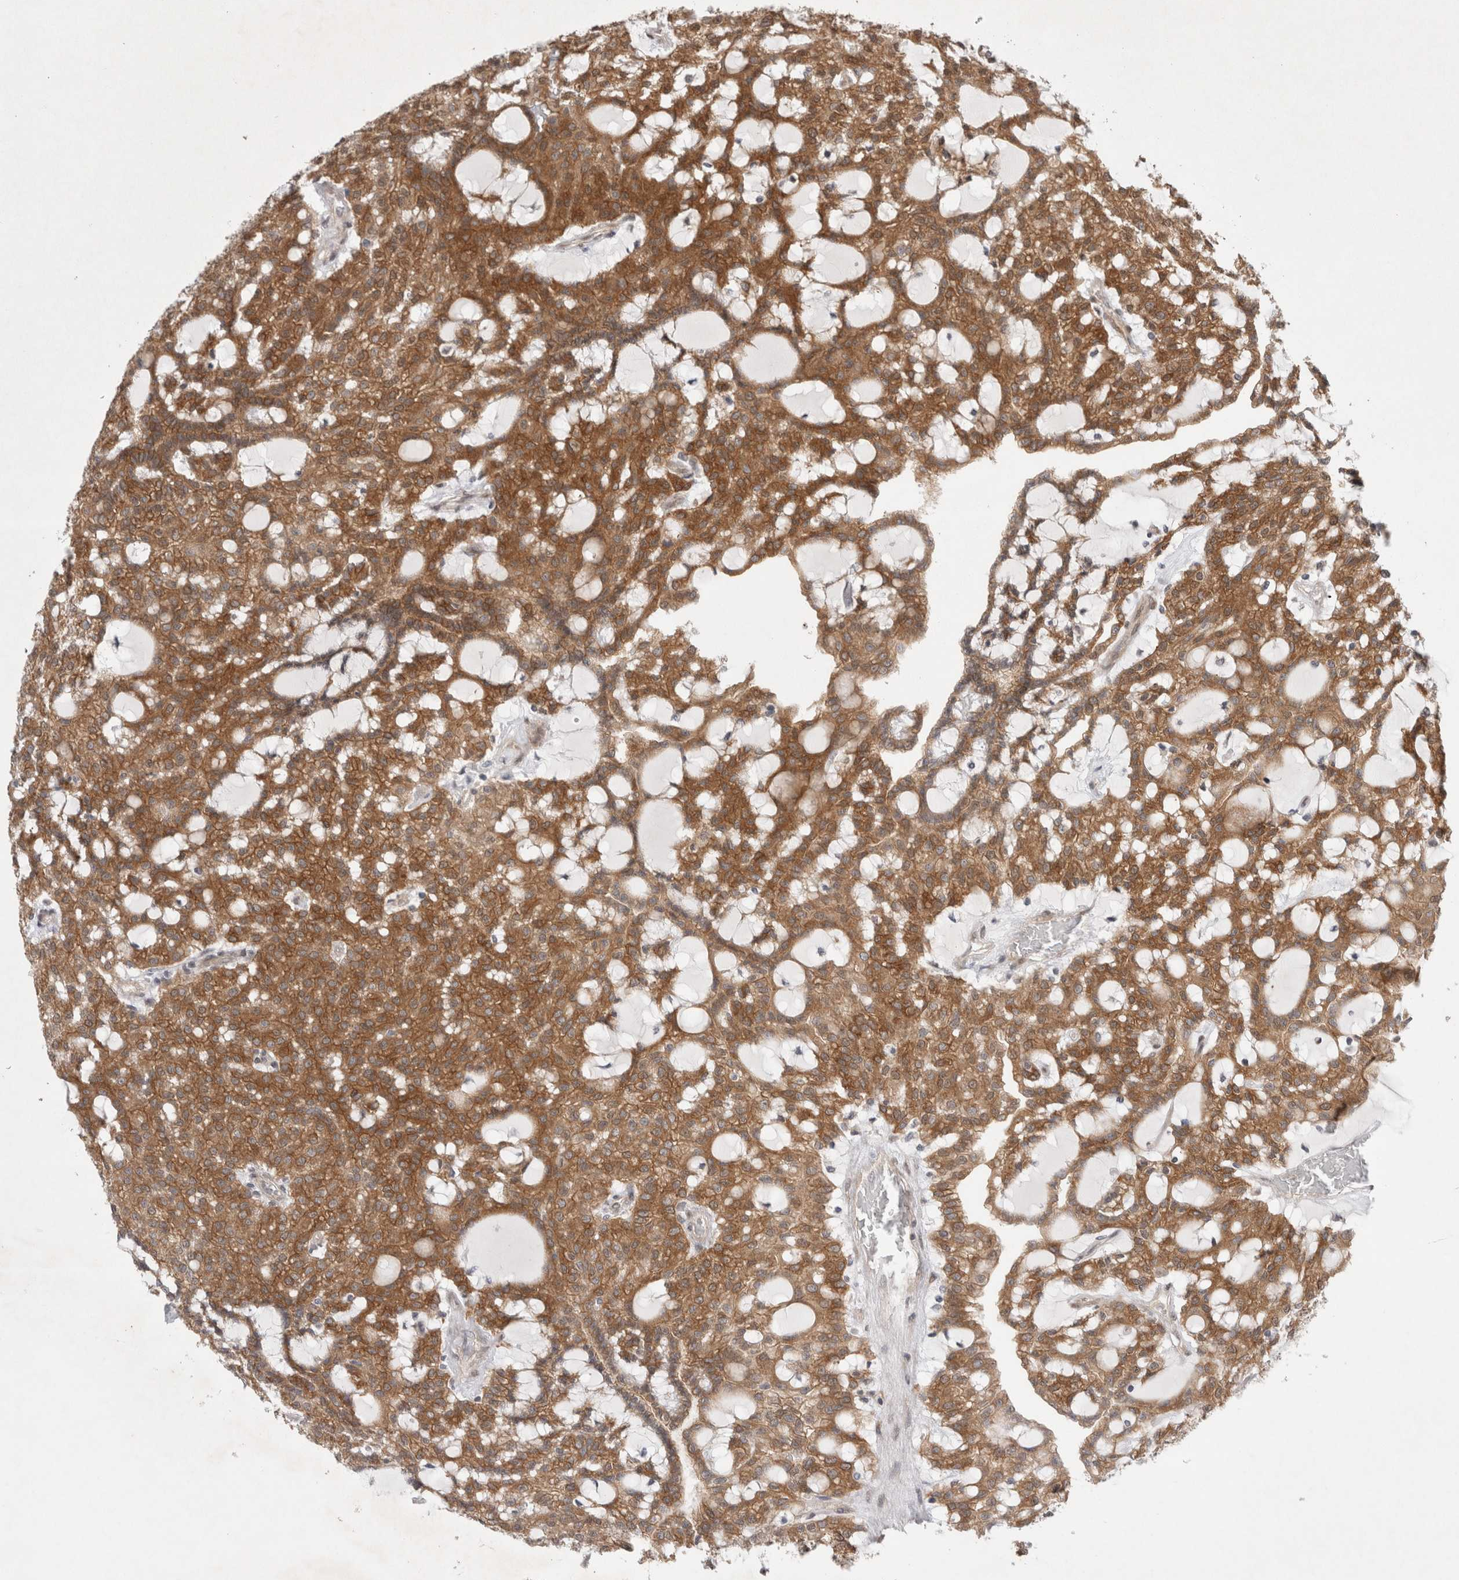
{"staining": {"intensity": "strong", "quantity": ">75%", "location": "cytoplasmic/membranous"}, "tissue": "renal cancer", "cell_type": "Tumor cells", "image_type": "cancer", "snomed": [{"axis": "morphology", "description": "Adenocarcinoma, NOS"}, {"axis": "topography", "description": "Kidney"}], "caption": "Strong cytoplasmic/membranous positivity is seen in approximately >75% of tumor cells in renal adenocarcinoma.", "gene": "WIPF2", "patient": {"sex": "male", "age": 63}}